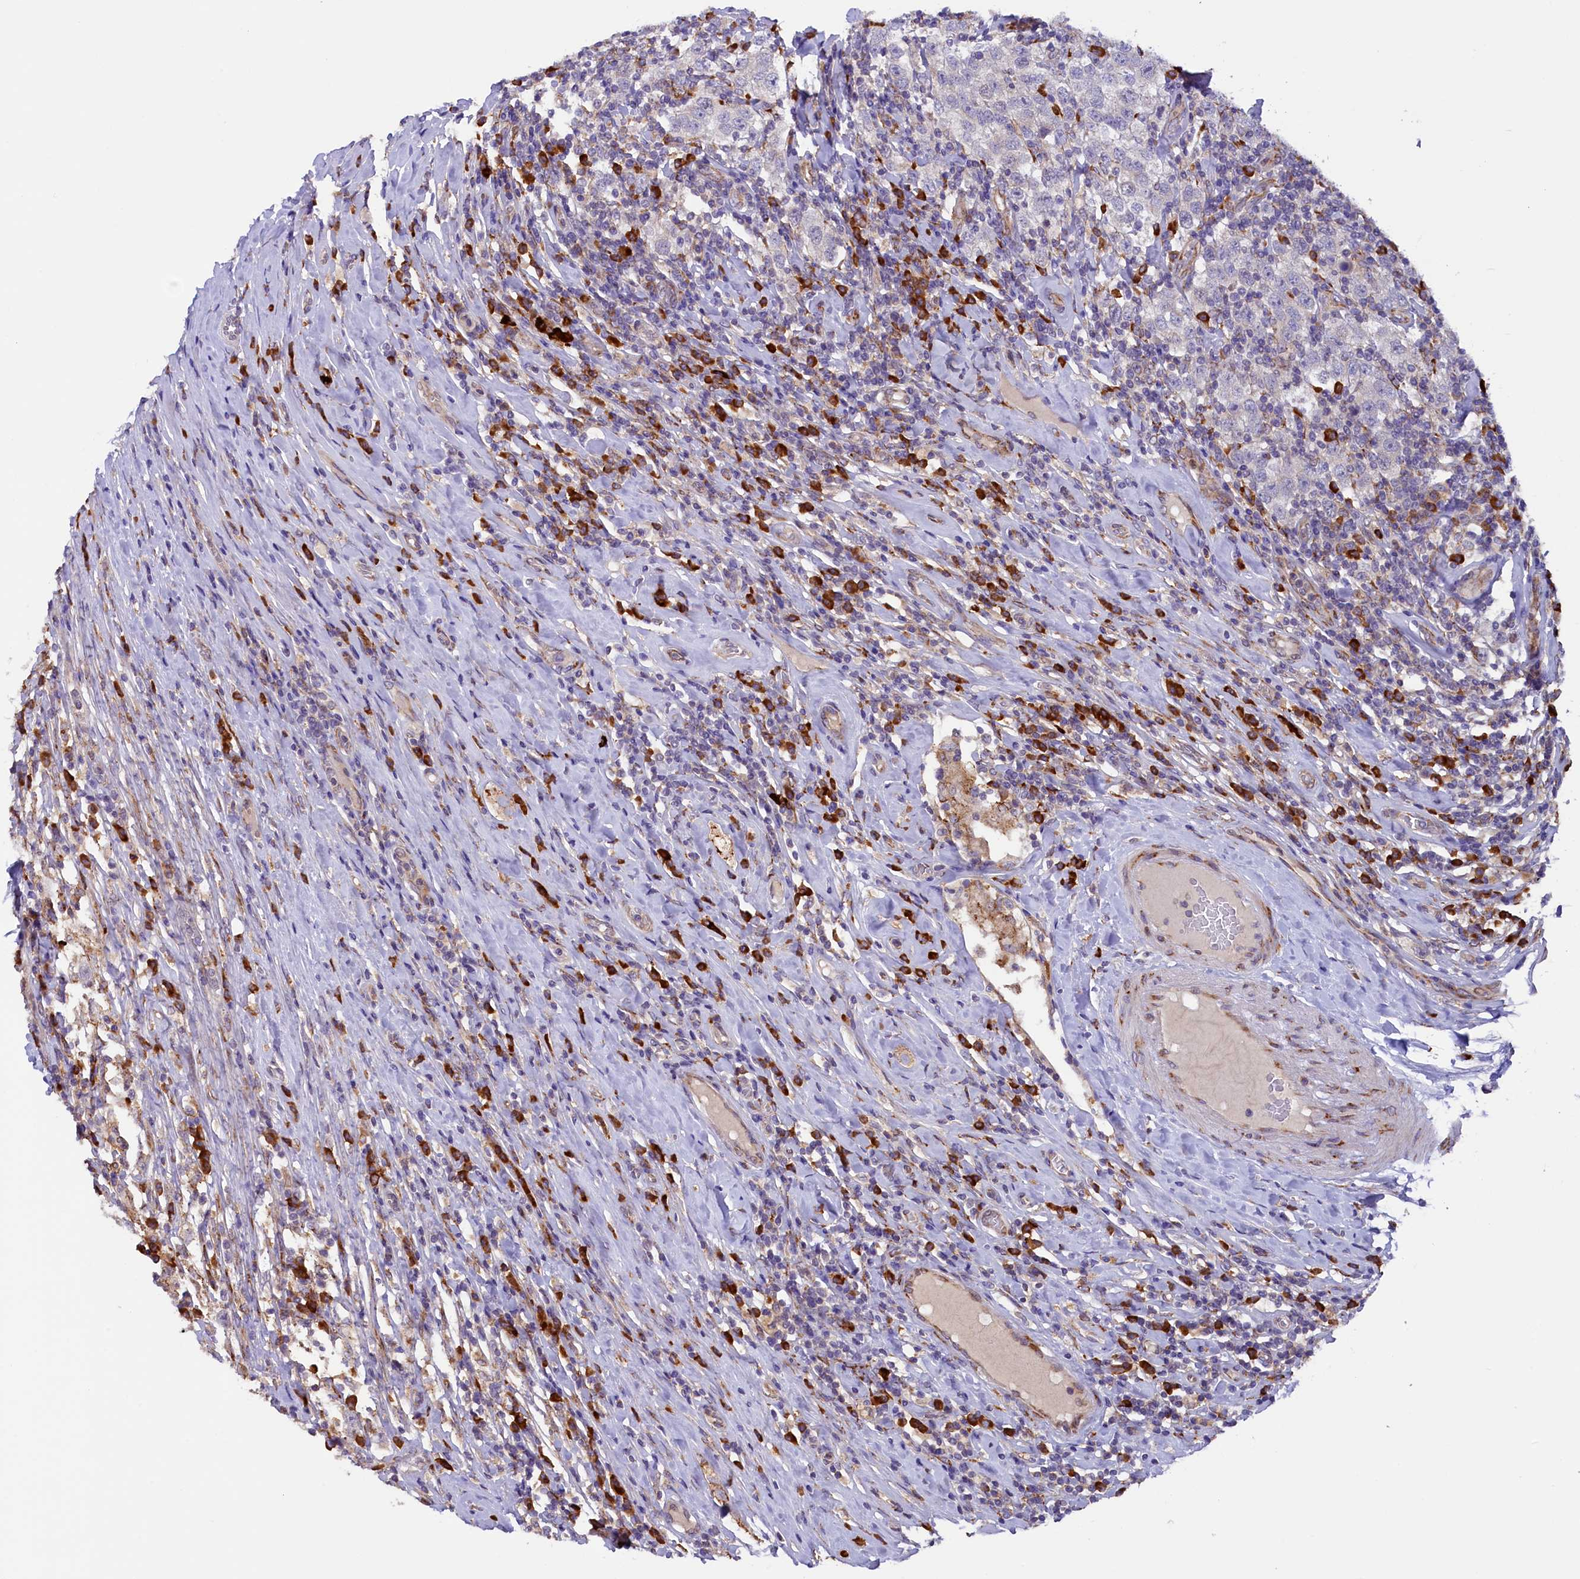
{"staining": {"intensity": "negative", "quantity": "none", "location": "none"}, "tissue": "testis cancer", "cell_type": "Tumor cells", "image_type": "cancer", "snomed": [{"axis": "morphology", "description": "Seminoma, NOS"}, {"axis": "topography", "description": "Testis"}], "caption": "The image demonstrates no significant staining in tumor cells of testis seminoma.", "gene": "SSC5D", "patient": {"sex": "male", "age": 41}}